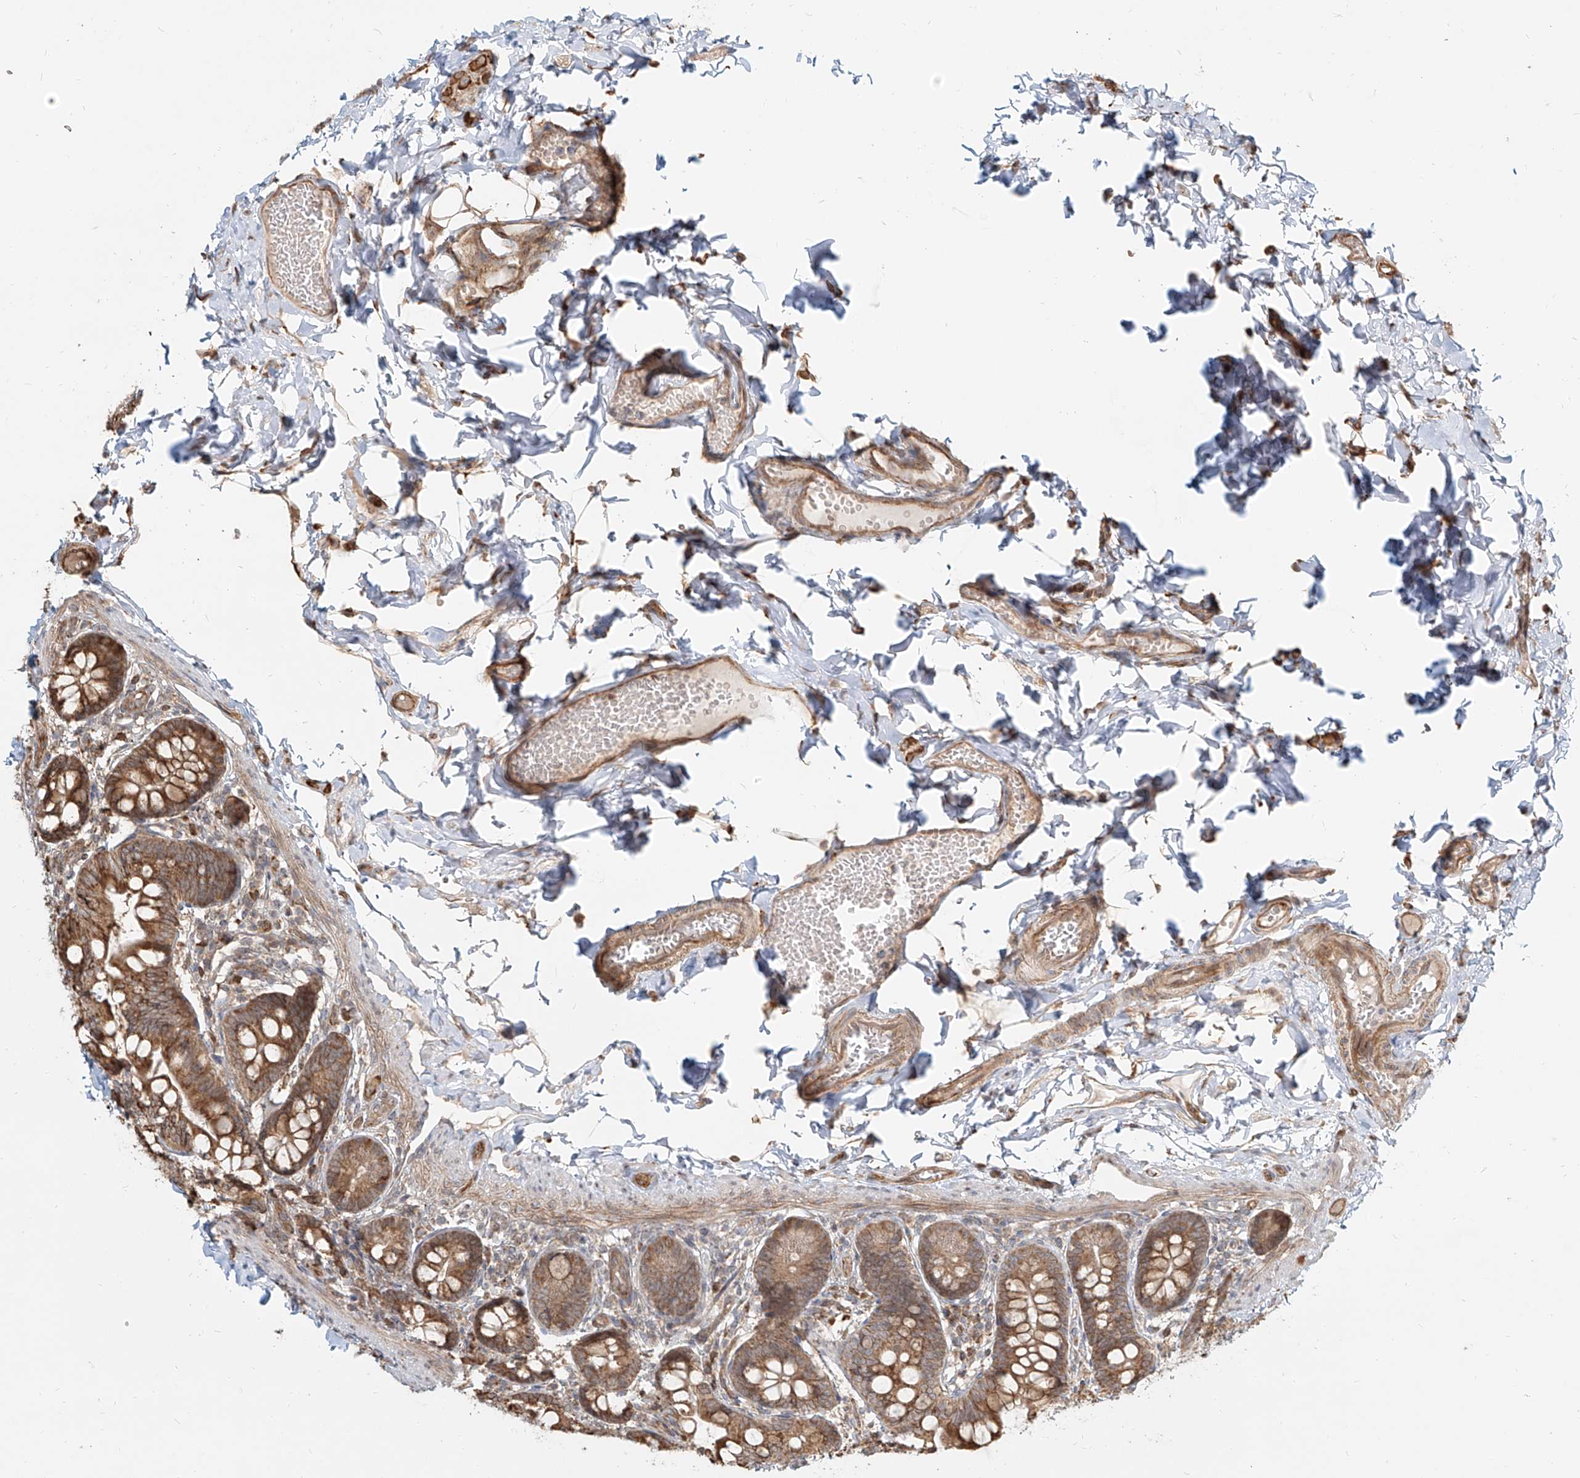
{"staining": {"intensity": "moderate", "quantity": ">75%", "location": "cytoplasmic/membranous"}, "tissue": "small intestine", "cell_type": "Glandular cells", "image_type": "normal", "snomed": [{"axis": "morphology", "description": "Normal tissue, NOS"}, {"axis": "topography", "description": "Small intestine"}], "caption": "Glandular cells exhibit moderate cytoplasmic/membranous staining in approximately >75% of cells in benign small intestine. Immunohistochemistry stains the protein in brown and the nuclei are stained blue.", "gene": "UBE2K", "patient": {"sex": "male", "age": 7}}